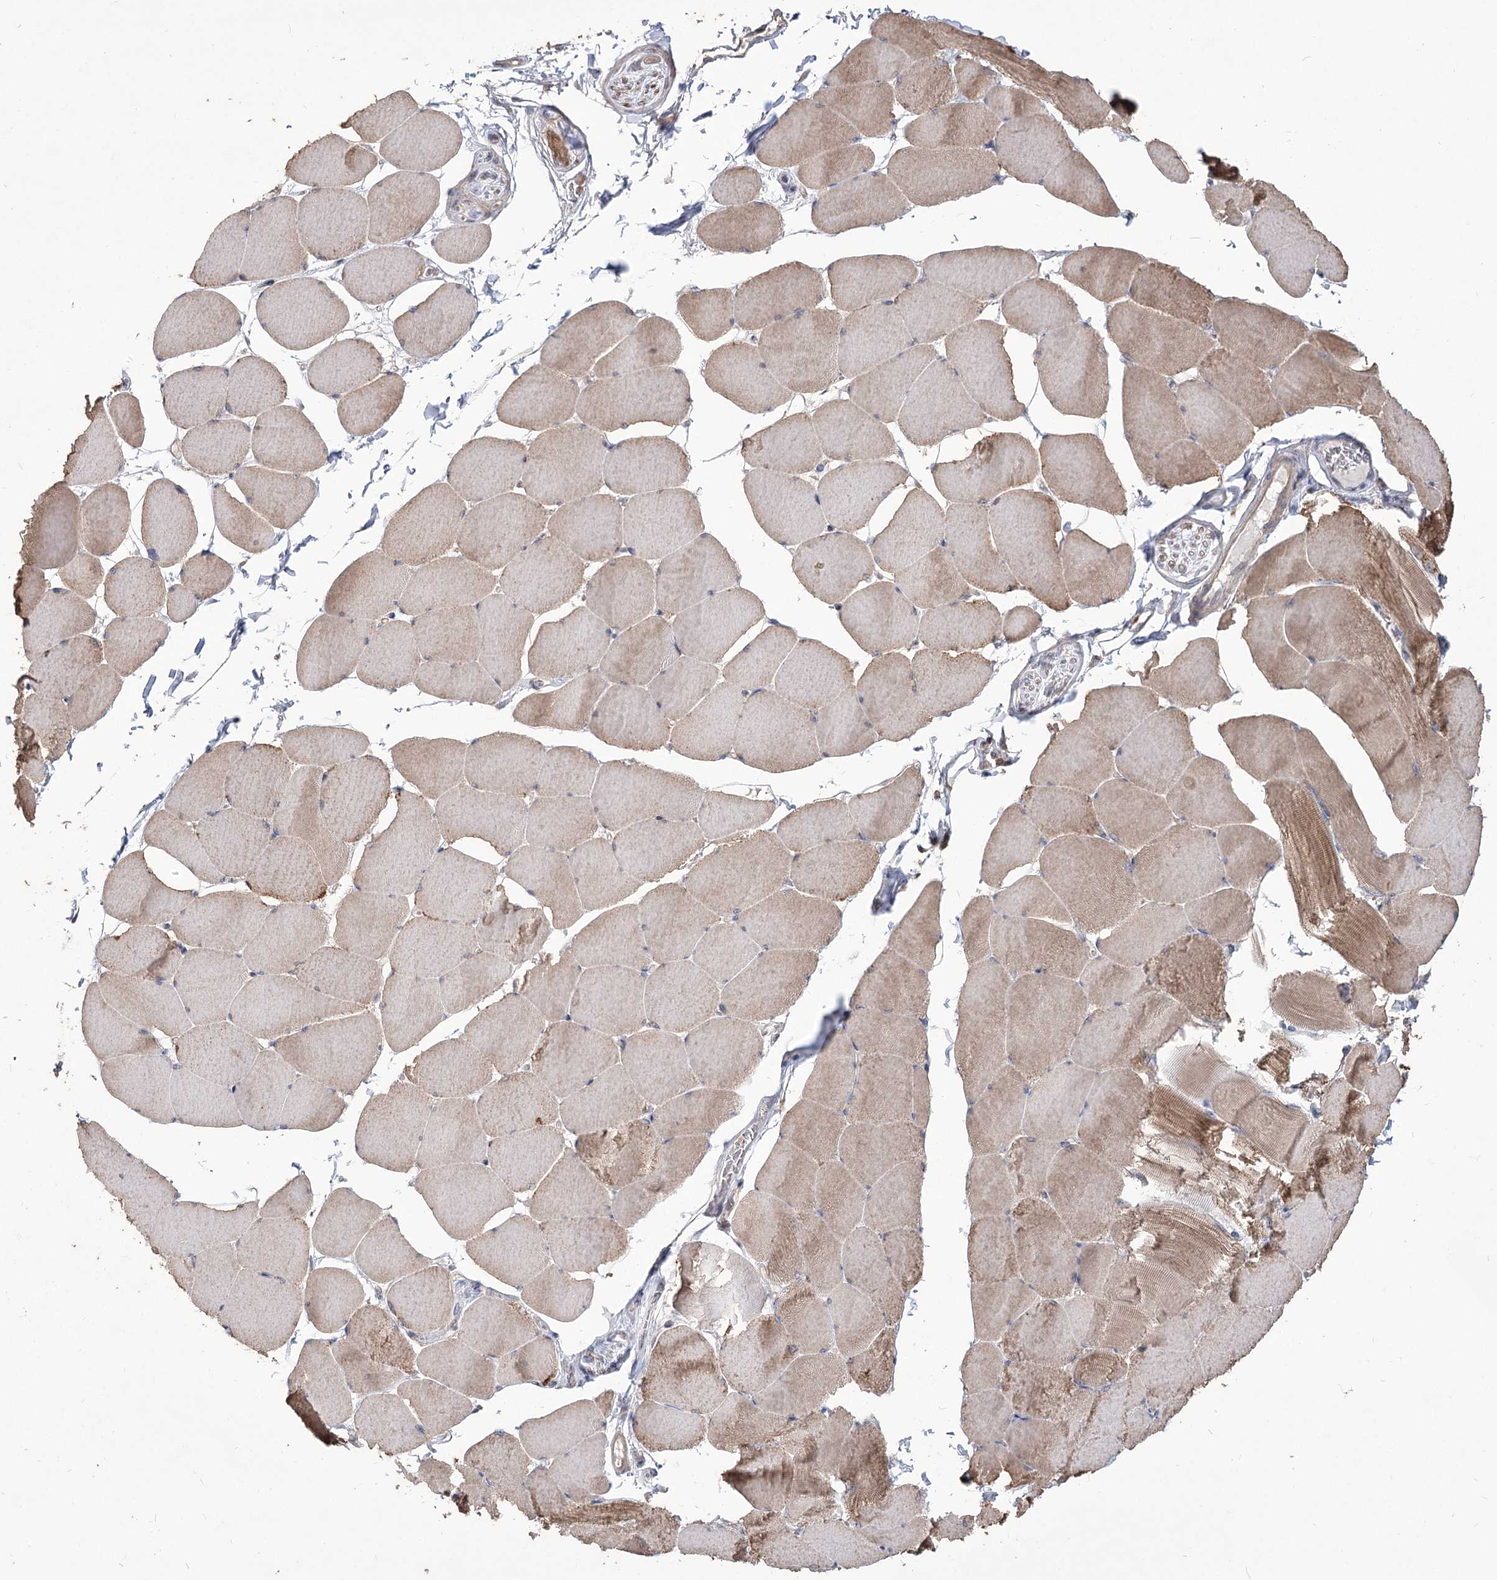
{"staining": {"intensity": "moderate", "quantity": "25%-75%", "location": "cytoplasmic/membranous"}, "tissue": "skeletal muscle", "cell_type": "Myocytes", "image_type": "normal", "snomed": [{"axis": "morphology", "description": "Normal tissue, NOS"}, {"axis": "topography", "description": "Skeletal muscle"}], "caption": "This micrograph demonstrates immunohistochemistry (IHC) staining of normal skeletal muscle, with medium moderate cytoplasmic/membranous staining in approximately 25%-75% of myocytes.", "gene": "STK17B", "patient": {"sex": "male", "age": 62}}